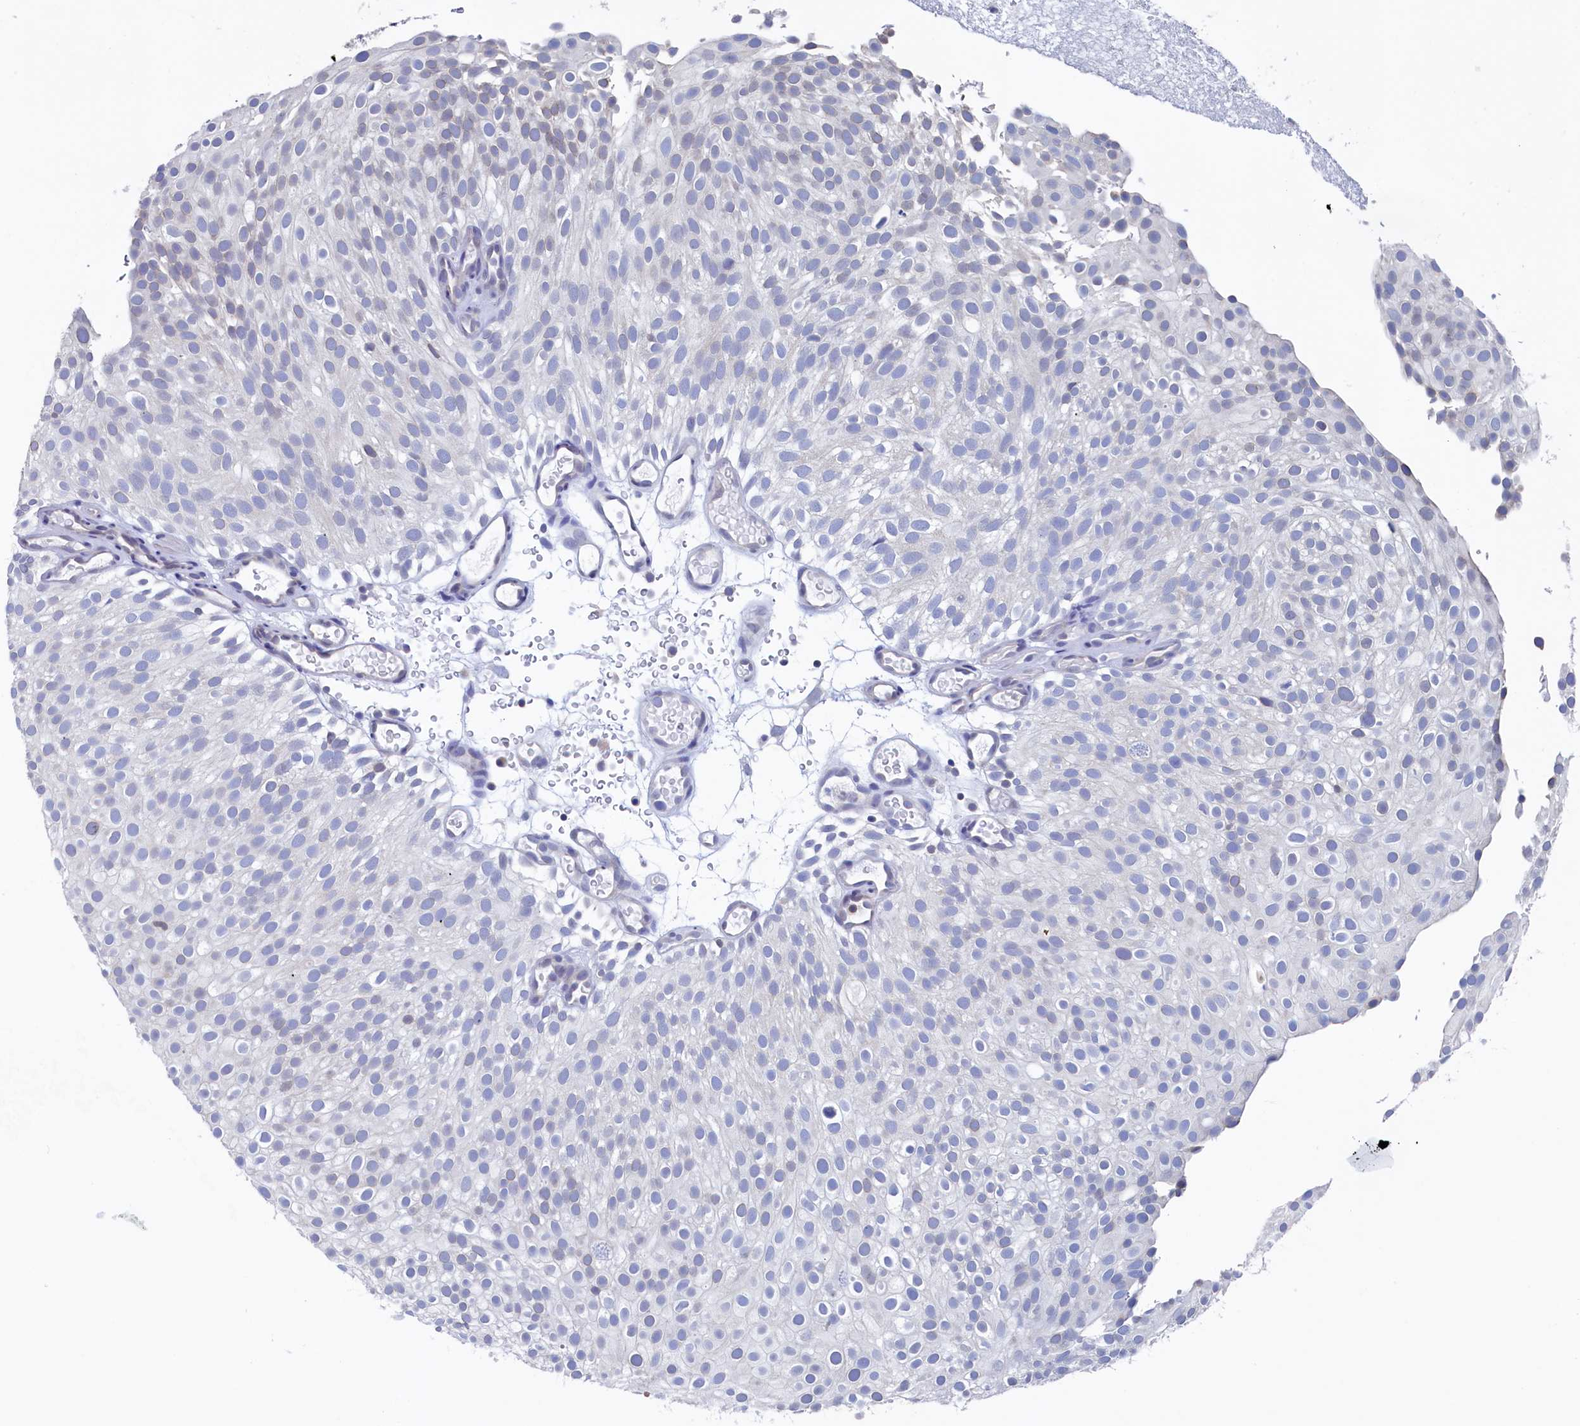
{"staining": {"intensity": "negative", "quantity": "none", "location": "none"}, "tissue": "urothelial cancer", "cell_type": "Tumor cells", "image_type": "cancer", "snomed": [{"axis": "morphology", "description": "Urothelial carcinoma, Low grade"}, {"axis": "topography", "description": "Urinary bladder"}], "caption": "The immunohistochemistry image has no significant staining in tumor cells of urothelial cancer tissue.", "gene": "C11orf54", "patient": {"sex": "male", "age": 78}}